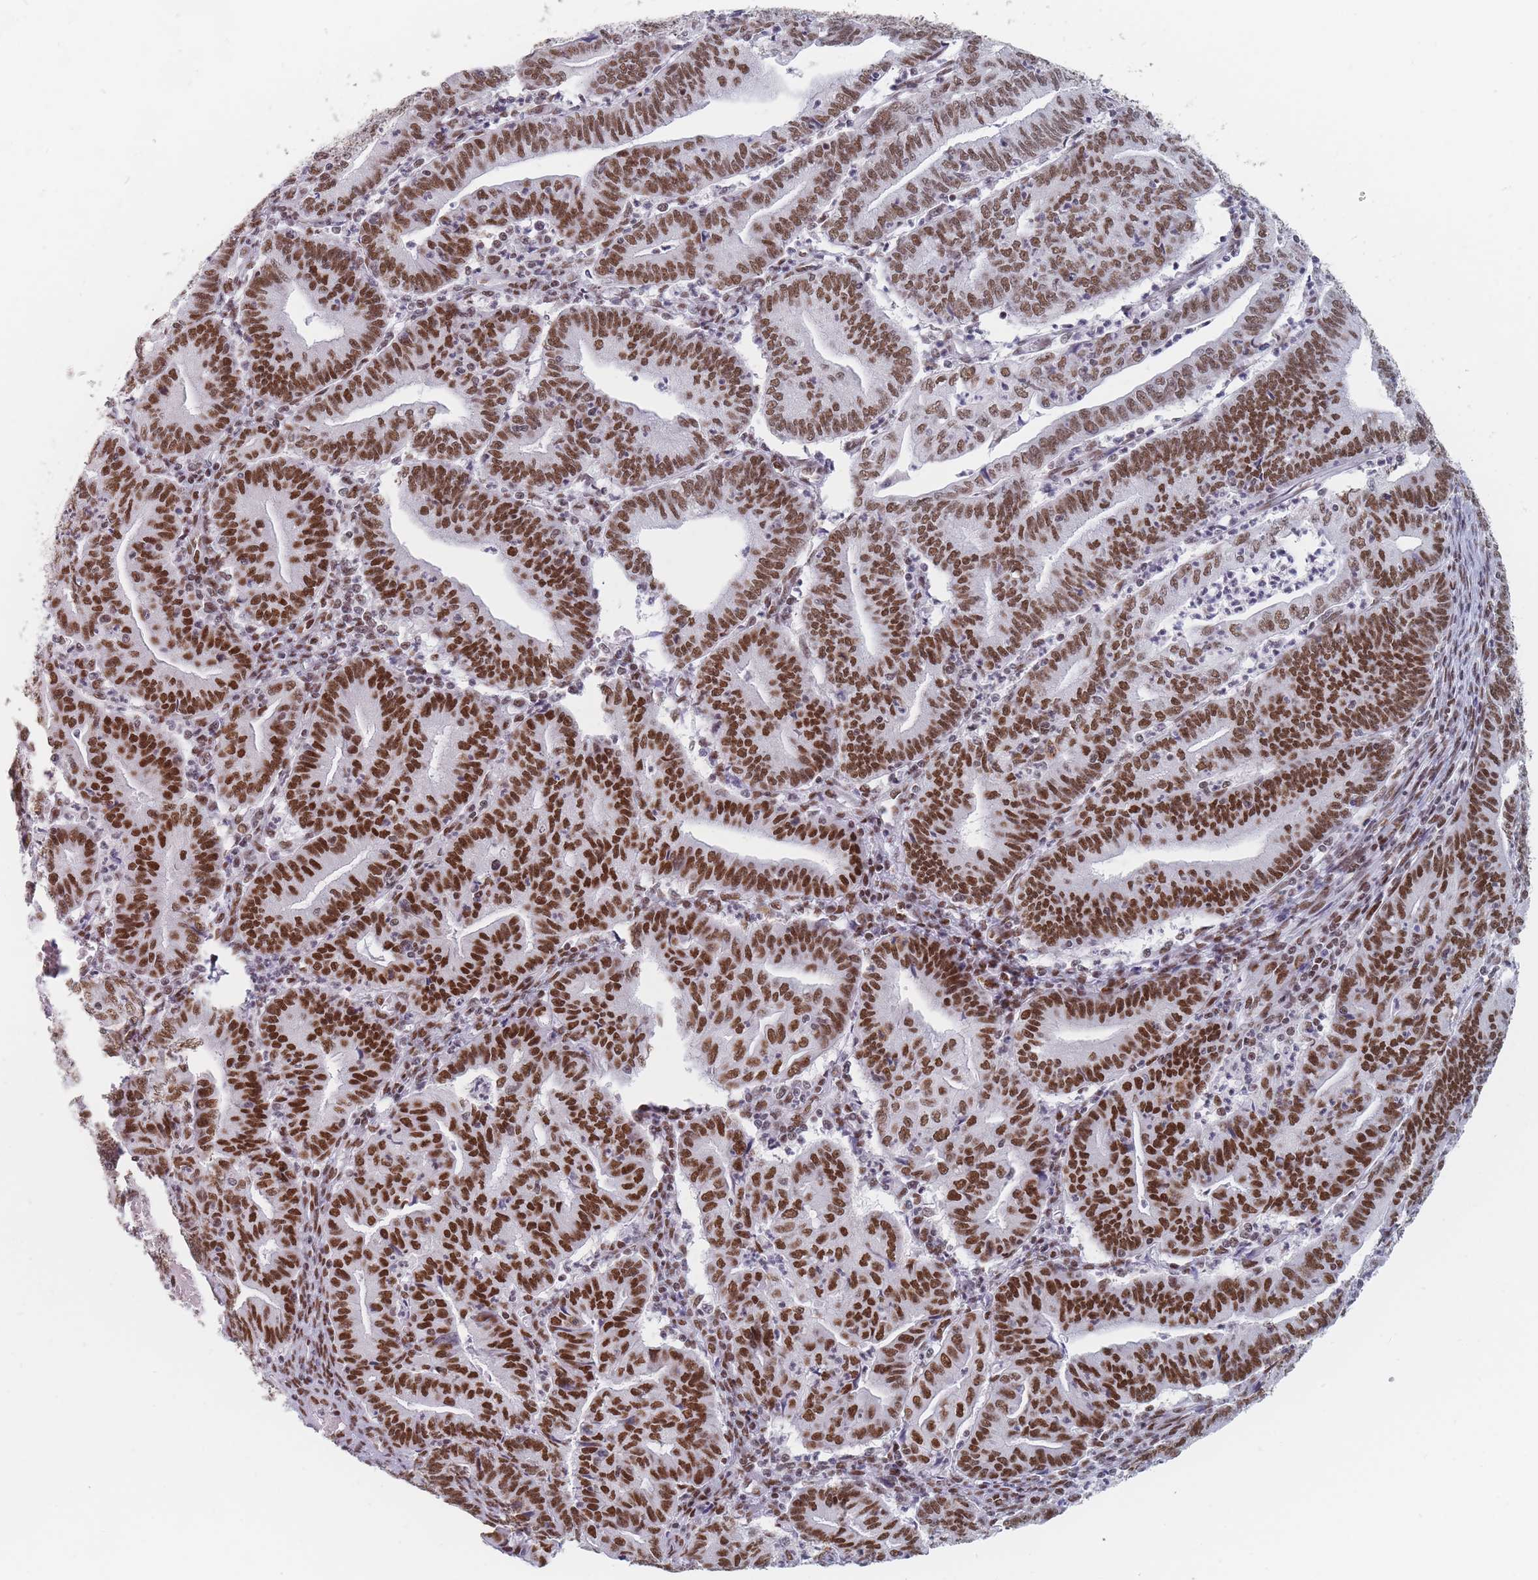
{"staining": {"intensity": "strong", "quantity": ">75%", "location": "nuclear"}, "tissue": "endometrial cancer", "cell_type": "Tumor cells", "image_type": "cancer", "snomed": [{"axis": "morphology", "description": "Adenocarcinoma, NOS"}, {"axis": "topography", "description": "Endometrium"}], "caption": "Protein staining displays strong nuclear staining in about >75% of tumor cells in endometrial cancer (adenocarcinoma). (DAB (3,3'-diaminobenzidine) IHC with brightfield microscopy, high magnification).", "gene": "SAFB2", "patient": {"sex": "female", "age": 60}}